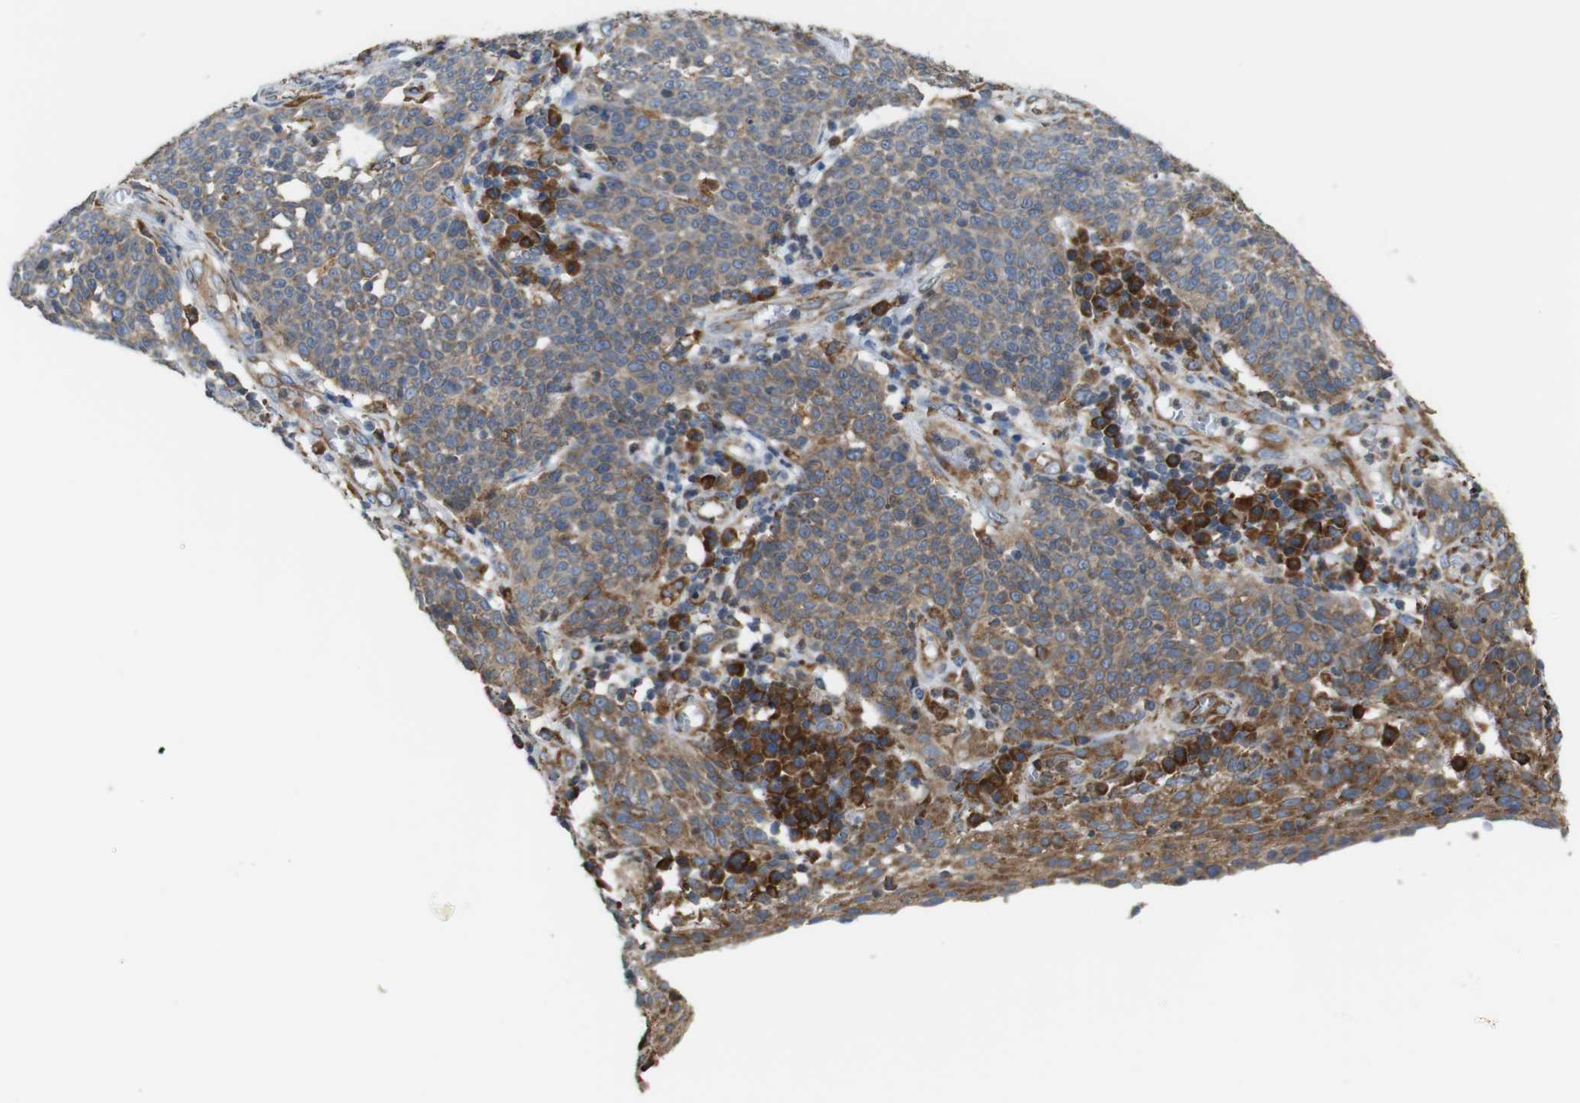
{"staining": {"intensity": "weak", "quantity": ">75%", "location": "cytoplasmic/membranous"}, "tissue": "cervical cancer", "cell_type": "Tumor cells", "image_type": "cancer", "snomed": [{"axis": "morphology", "description": "Squamous cell carcinoma, NOS"}, {"axis": "topography", "description": "Cervix"}], "caption": "An immunohistochemistry photomicrograph of tumor tissue is shown. Protein staining in brown shows weak cytoplasmic/membranous positivity in cervical cancer (squamous cell carcinoma) within tumor cells.", "gene": "UGGT1", "patient": {"sex": "female", "age": 34}}